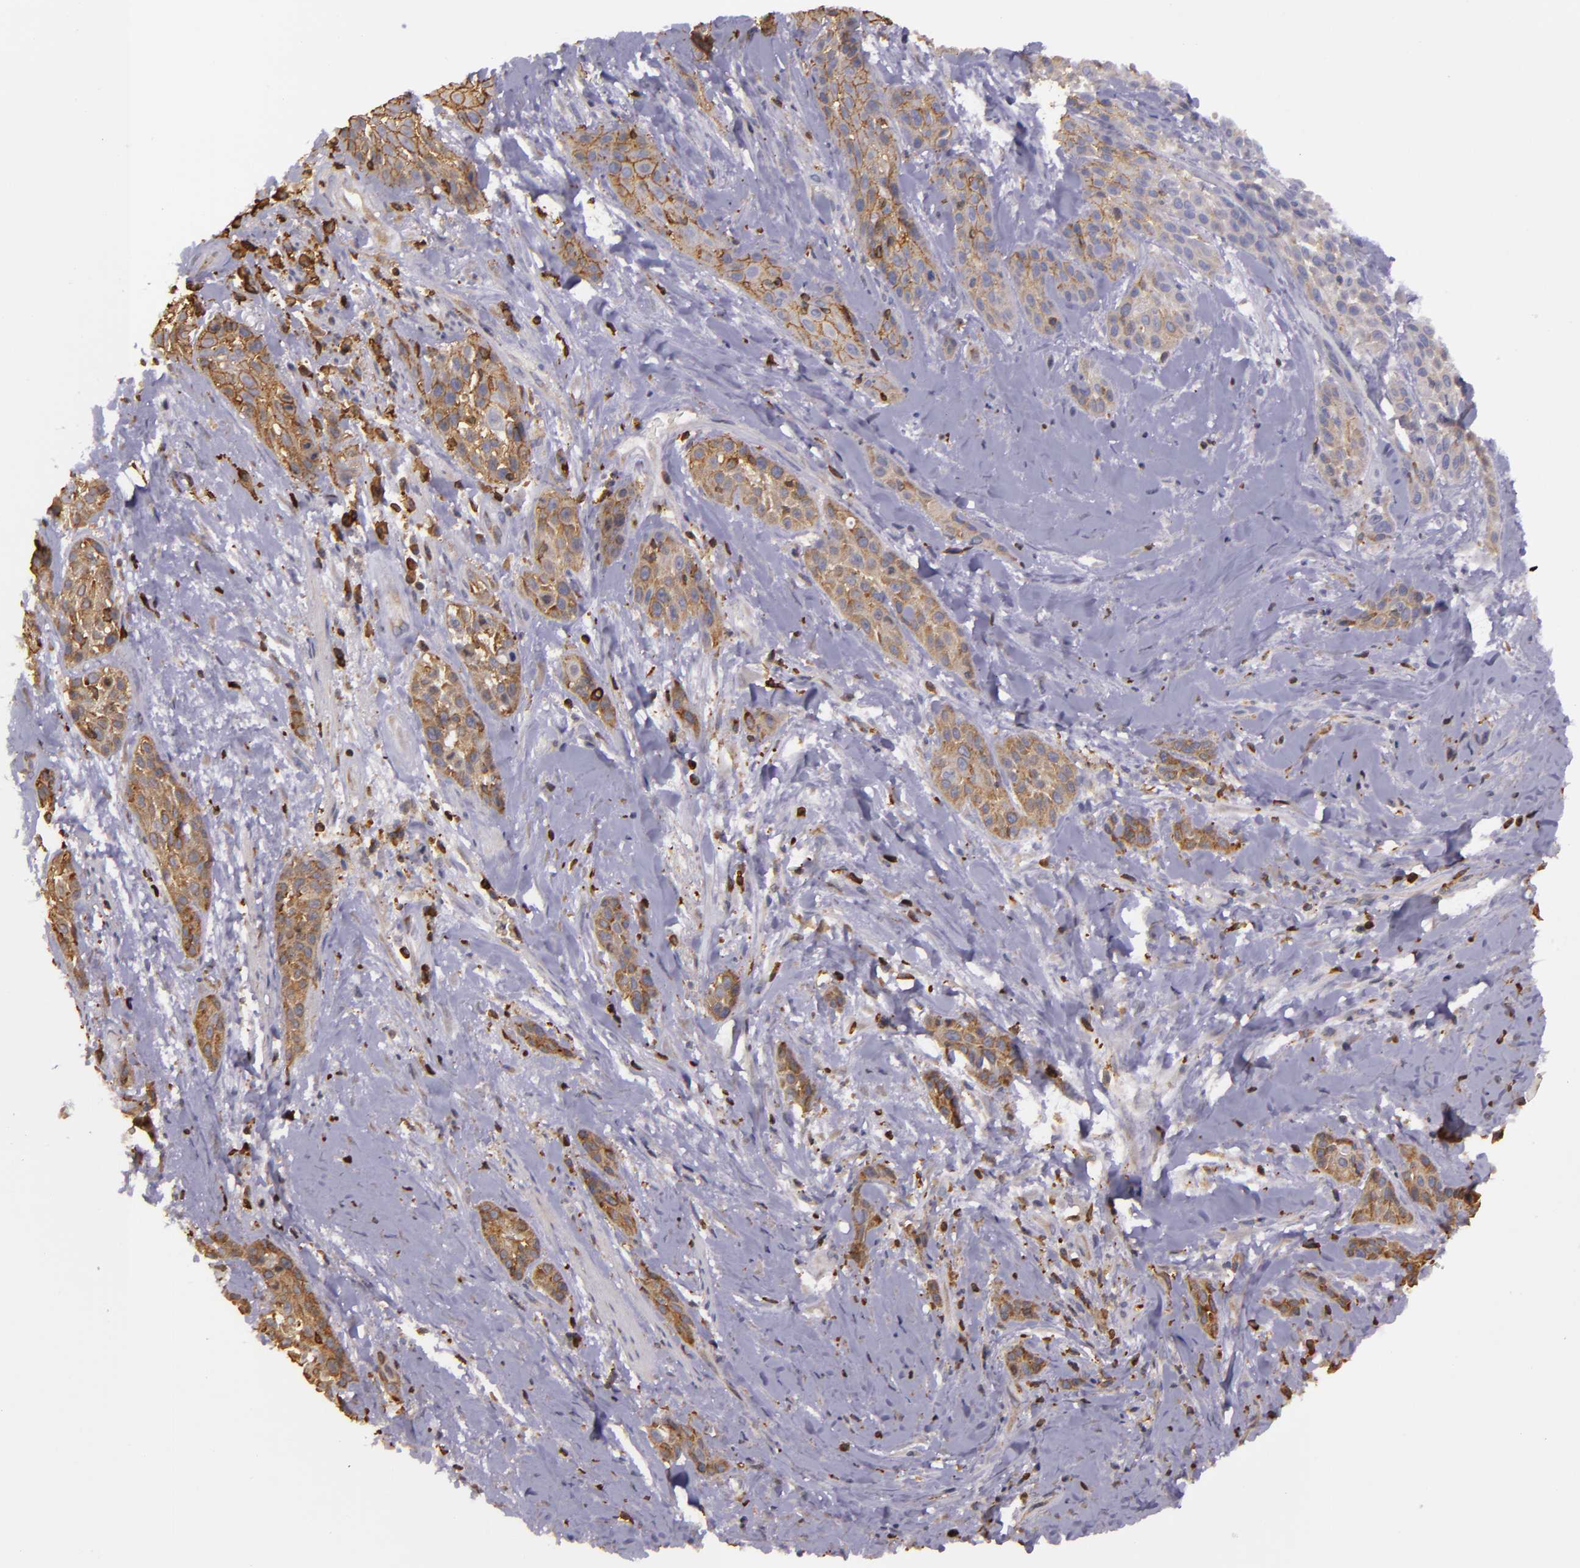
{"staining": {"intensity": "strong", "quantity": ">75%", "location": "cytoplasmic/membranous"}, "tissue": "skin cancer", "cell_type": "Tumor cells", "image_type": "cancer", "snomed": [{"axis": "morphology", "description": "Squamous cell carcinoma, NOS"}, {"axis": "topography", "description": "Skin"}, {"axis": "topography", "description": "Anal"}], "caption": "This is a histology image of immunohistochemistry staining of skin cancer, which shows strong expression in the cytoplasmic/membranous of tumor cells.", "gene": "SLC9A3R1", "patient": {"sex": "male", "age": 64}}